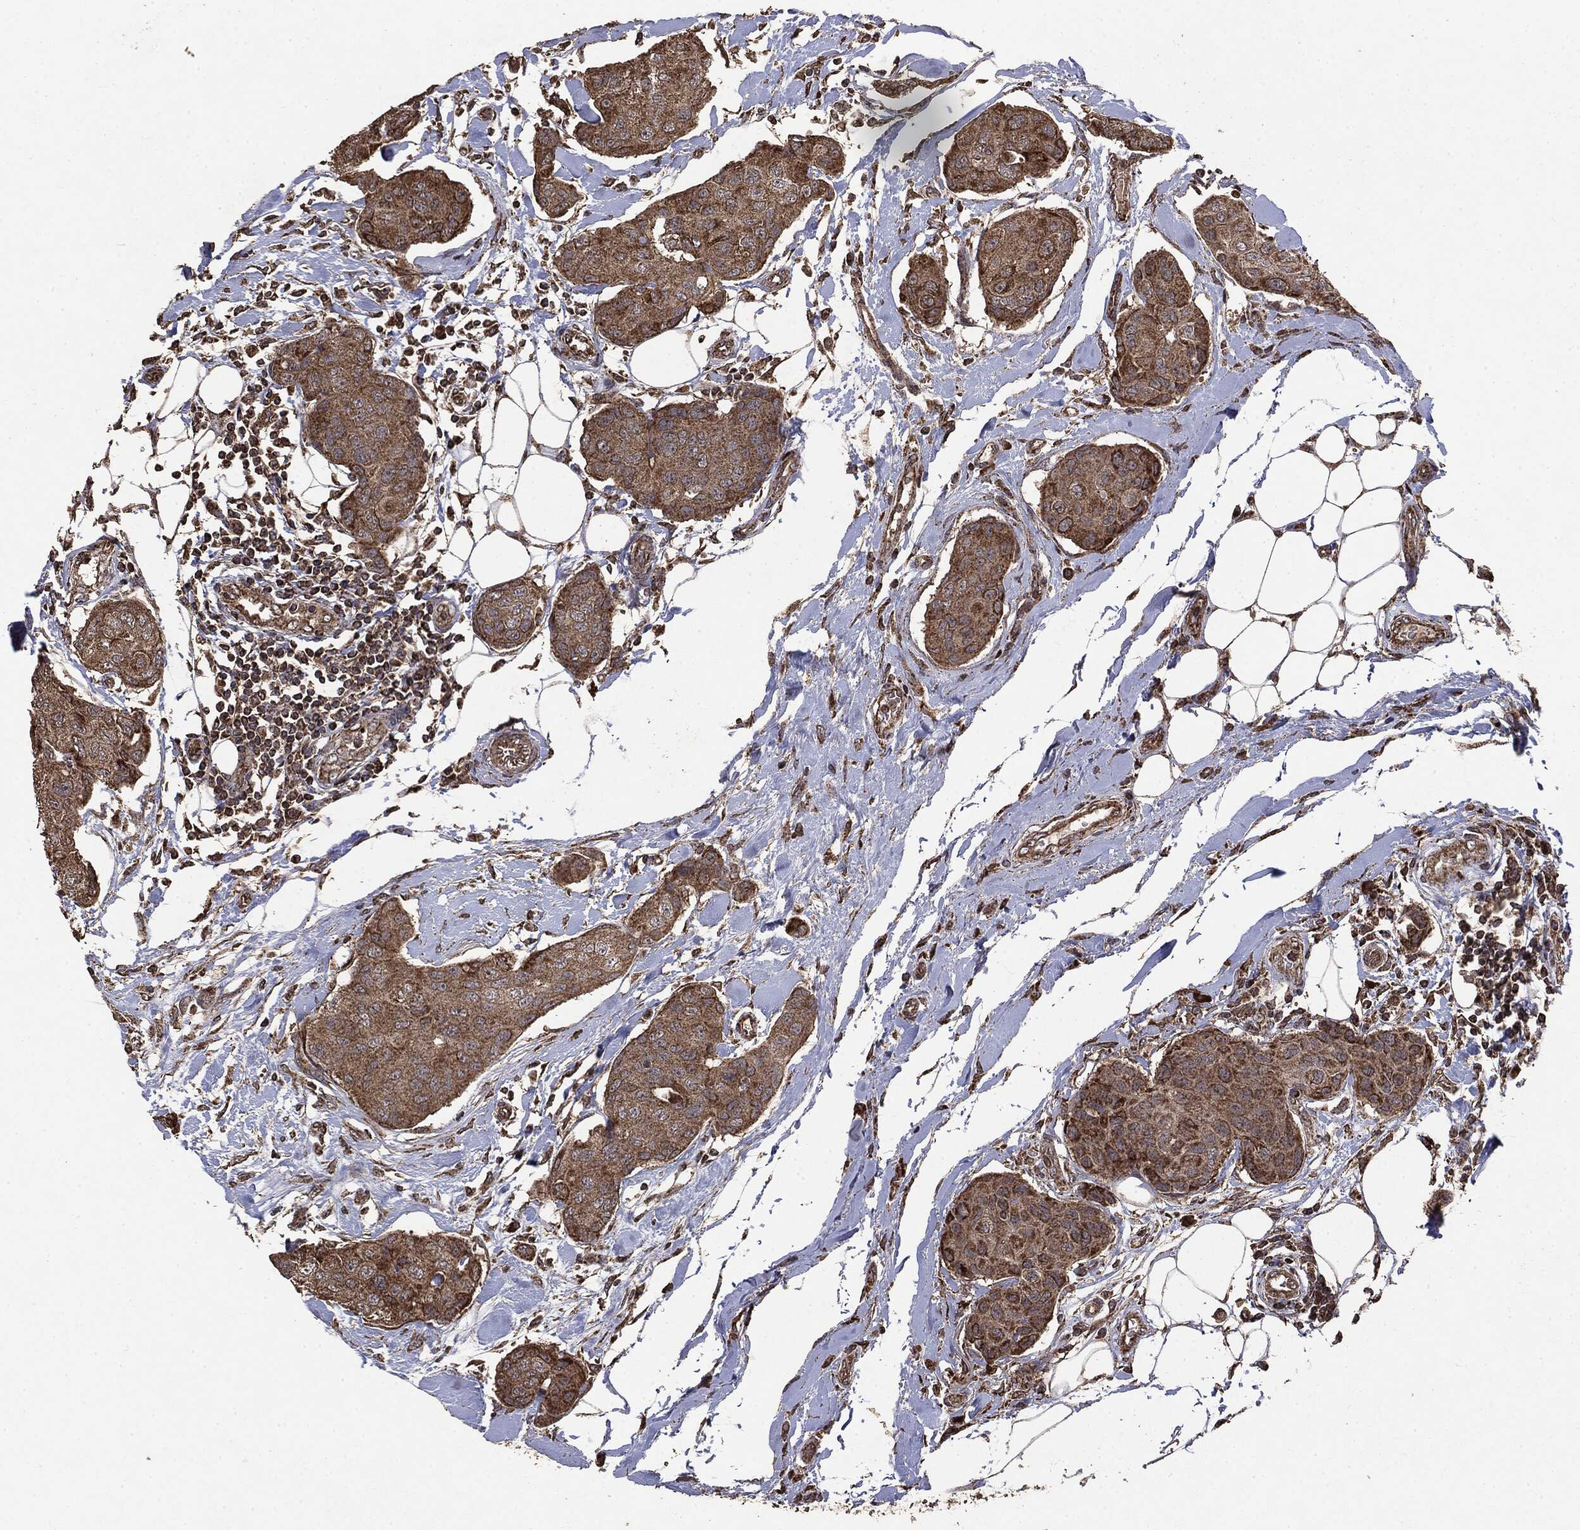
{"staining": {"intensity": "moderate", "quantity": ">75%", "location": "cytoplasmic/membranous"}, "tissue": "breast cancer", "cell_type": "Tumor cells", "image_type": "cancer", "snomed": [{"axis": "morphology", "description": "Duct carcinoma"}, {"axis": "topography", "description": "Breast"}, {"axis": "topography", "description": "Lymph node"}], "caption": "Immunohistochemistry (IHC) image of human breast intraductal carcinoma stained for a protein (brown), which reveals medium levels of moderate cytoplasmic/membranous positivity in about >75% of tumor cells.", "gene": "MTOR", "patient": {"sex": "female", "age": 80}}